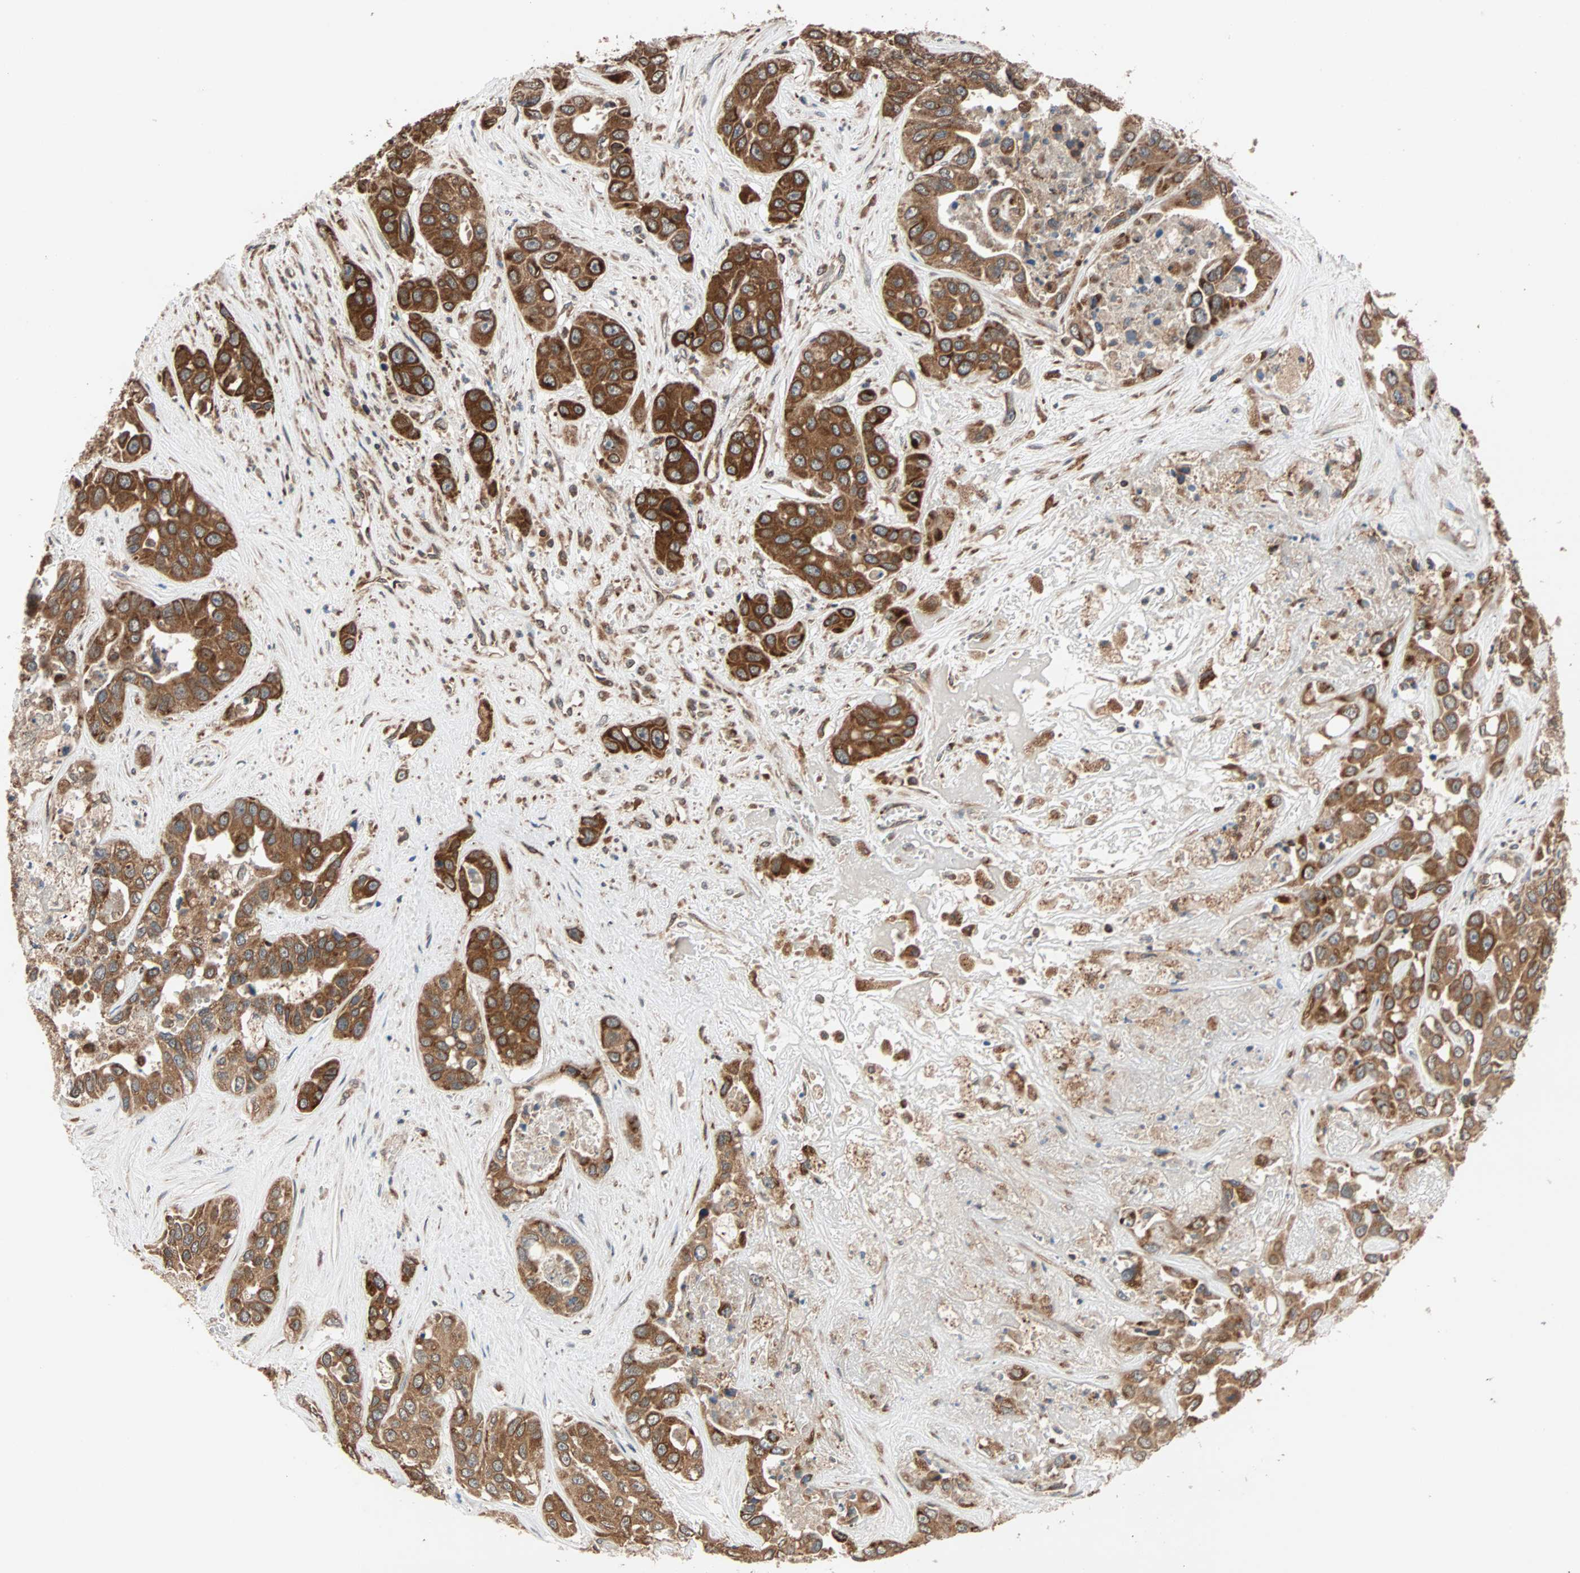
{"staining": {"intensity": "strong", "quantity": ">75%", "location": "cytoplasmic/membranous"}, "tissue": "liver cancer", "cell_type": "Tumor cells", "image_type": "cancer", "snomed": [{"axis": "morphology", "description": "Cholangiocarcinoma"}, {"axis": "topography", "description": "Liver"}], "caption": "A high-resolution histopathology image shows IHC staining of liver cancer (cholangiocarcinoma), which exhibits strong cytoplasmic/membranous staining in about >75% of tumor cells. (DAB IHC with brightfield microscopy, high magnification).", "gene": "AUP1", "patient": {"sex": "female", "age": 52}}